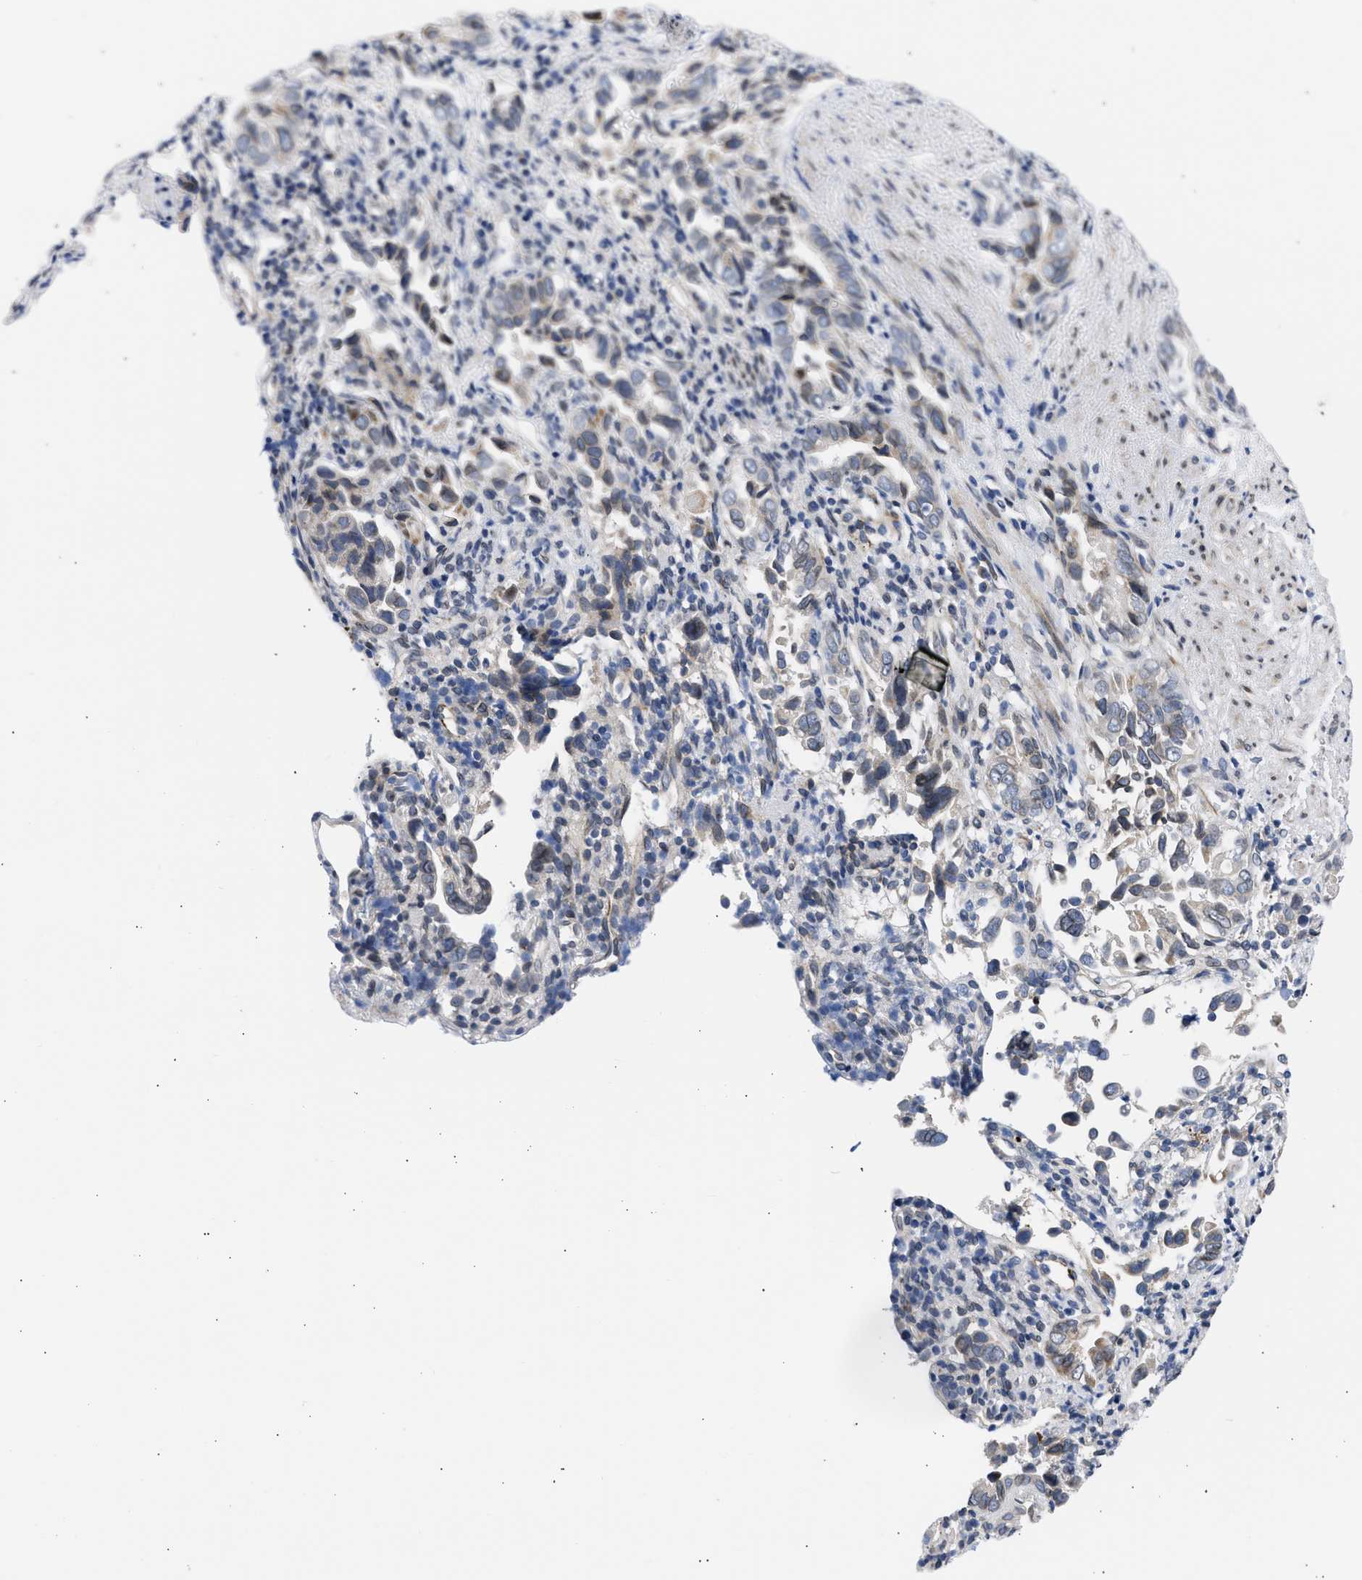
{"staining": {"intensity": "weak", "quantity": "<25%", "location": "cytoplasmic/membranous,nuclear"}, "tissue": "liver cancer", "cell_type": "Tumor cells", "image_type": "cancer", "snomed": [{"axis": "morphology", "description": "Cholangiocarcinoma"}, {"axis": "topography", "description": "Liver"}], "caption": "This is a image of immunohistochemistry (IHC) staining of liver cancer, which shows no positivity in tumor cells.", "gene": "NUP35", "patient": {"sex": "female", "age": 79}}